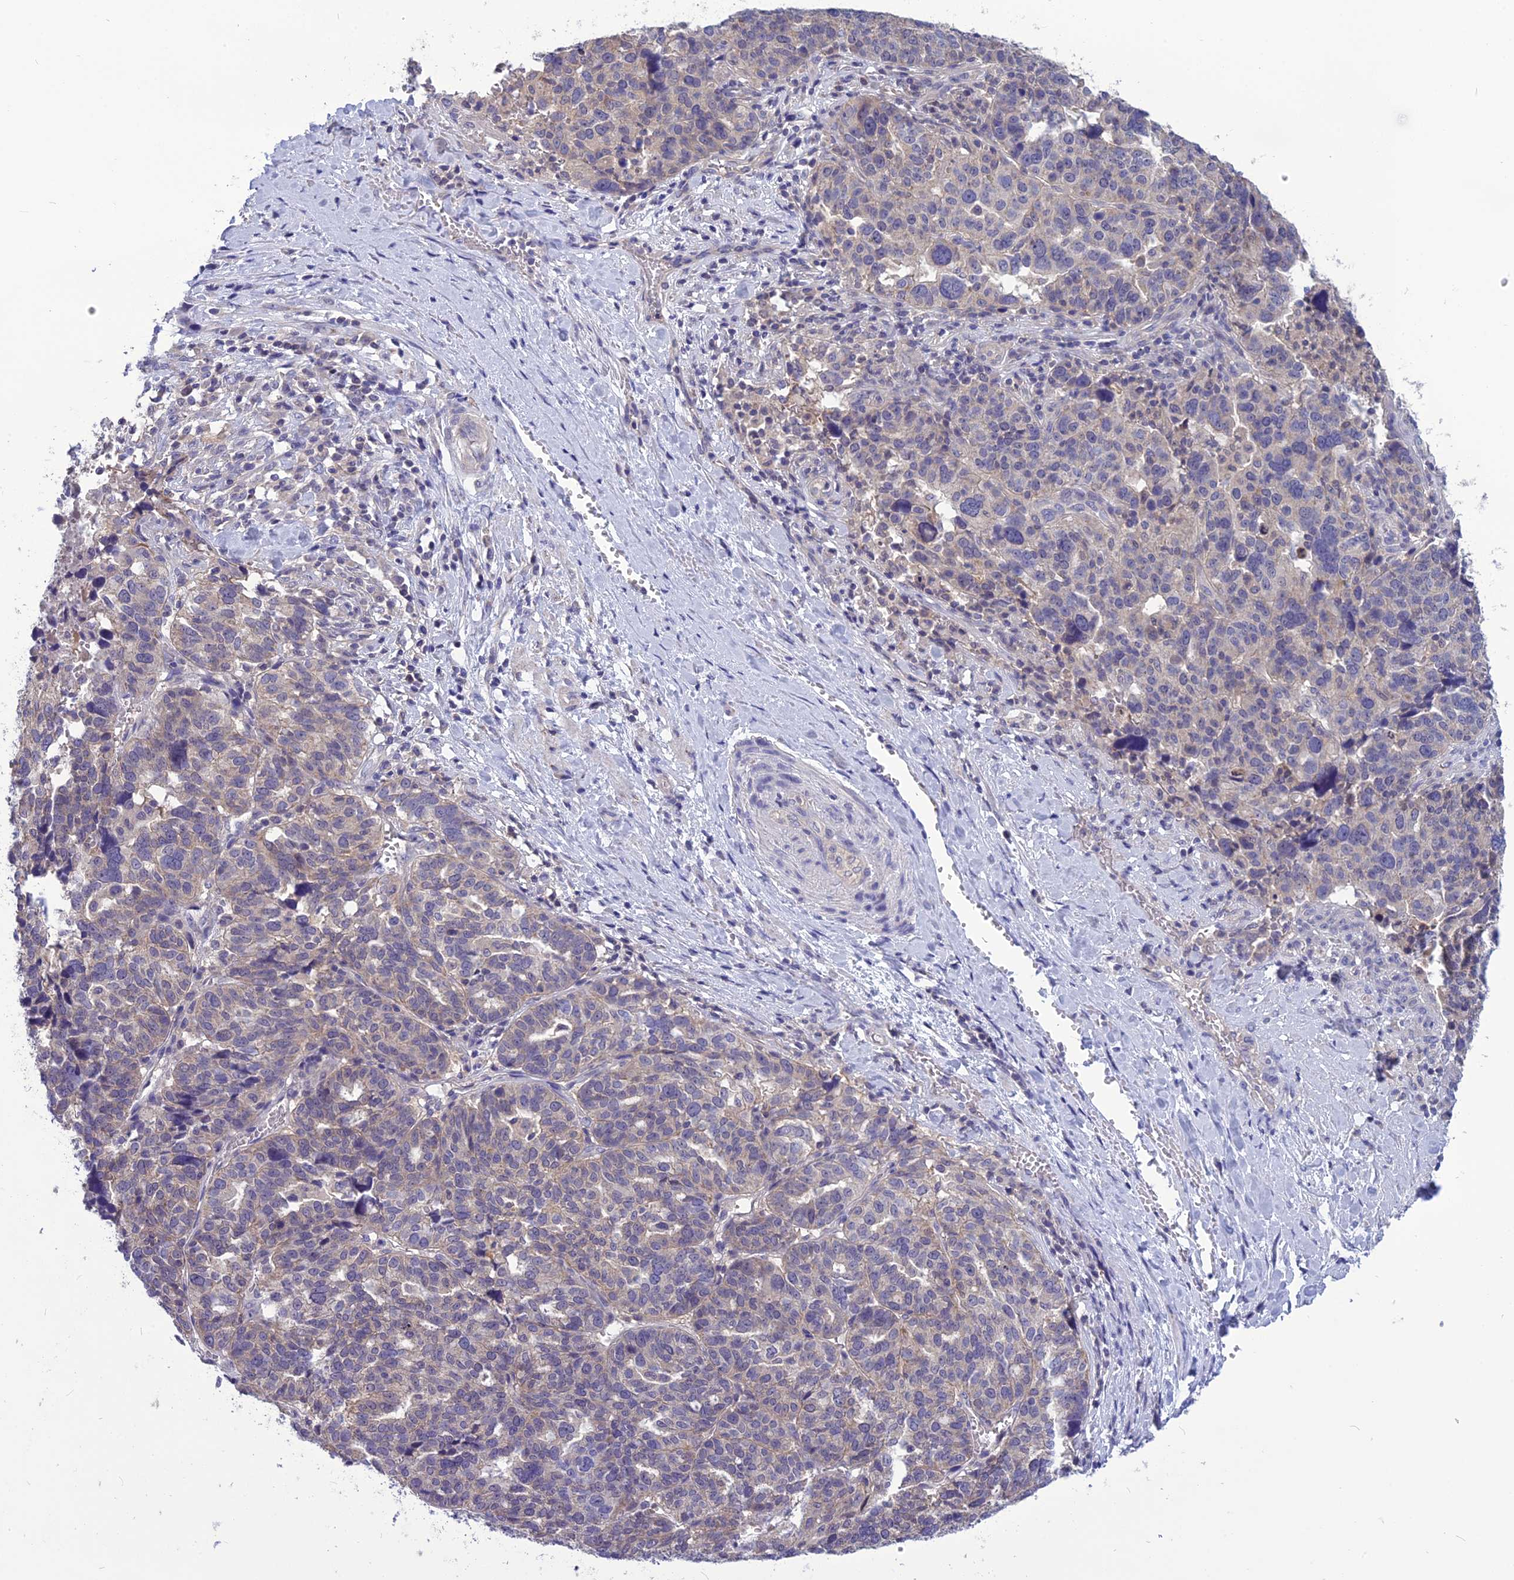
{"staining": {"intensity": "negative", "quantity": "none", "location": "none"}, "tissue": "ovarian cancer", "cell_type": "Tumor cells", "image_type": "cancer", "snomed": [{"axis": "morphology", "description": "Cystadenocarcinoma, serous, NOS"}, {"axis": "topography", "description": "Ovary"}], "caption": "IHC of human ovarian cancer displays no staining in tumor cells.", "gene": "PSMF1", "patient": {"sex": "female", "age": 59}}